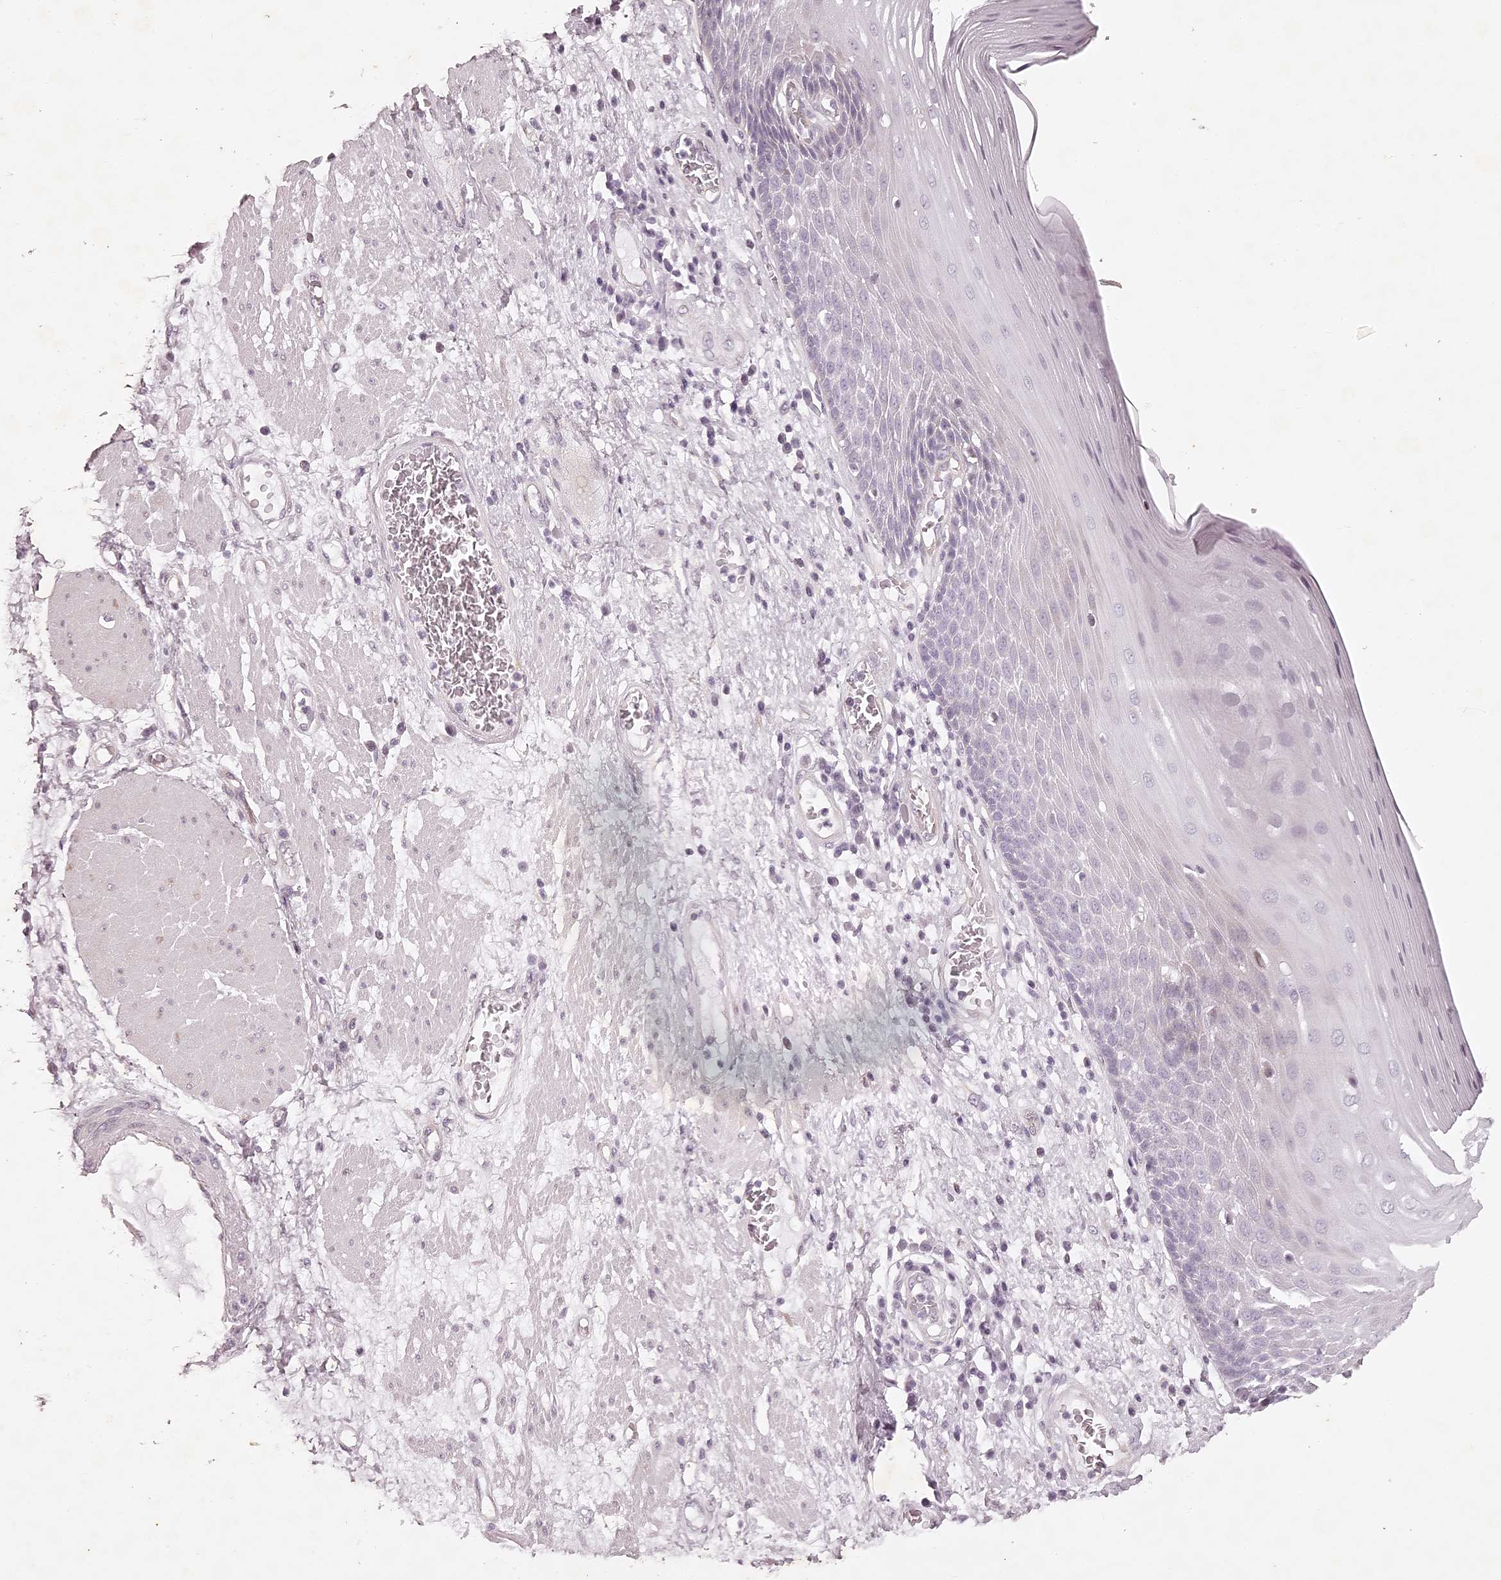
{"staining": {"intensity": "negative", "quantity": "none", "location": "none"}, "tissue": "esophagus", "cell_type": "Squamous epithelial cells", "image_type": "normal", "snomed": [{"axis": "morphology", "description": "Normal tissue, NOS"}, {"axis": "morphology", "description": "Adenocarcinoma, NOS"}, {"axis": "topography", "description": "Esophagus"}], "caption": "This is a photomicrograph of immunohistochemistry (IHC) staining of normal esophagus, which shows no staining in squamous epithelial cells. The staining was performed using DAB to visualize the protein expression in brown, while the nuclei were stained in blue with hematoxylin (Magnification: 20x).", "gene": "ELAPOR1", "patient": {"sex": "male", "age": 62}}